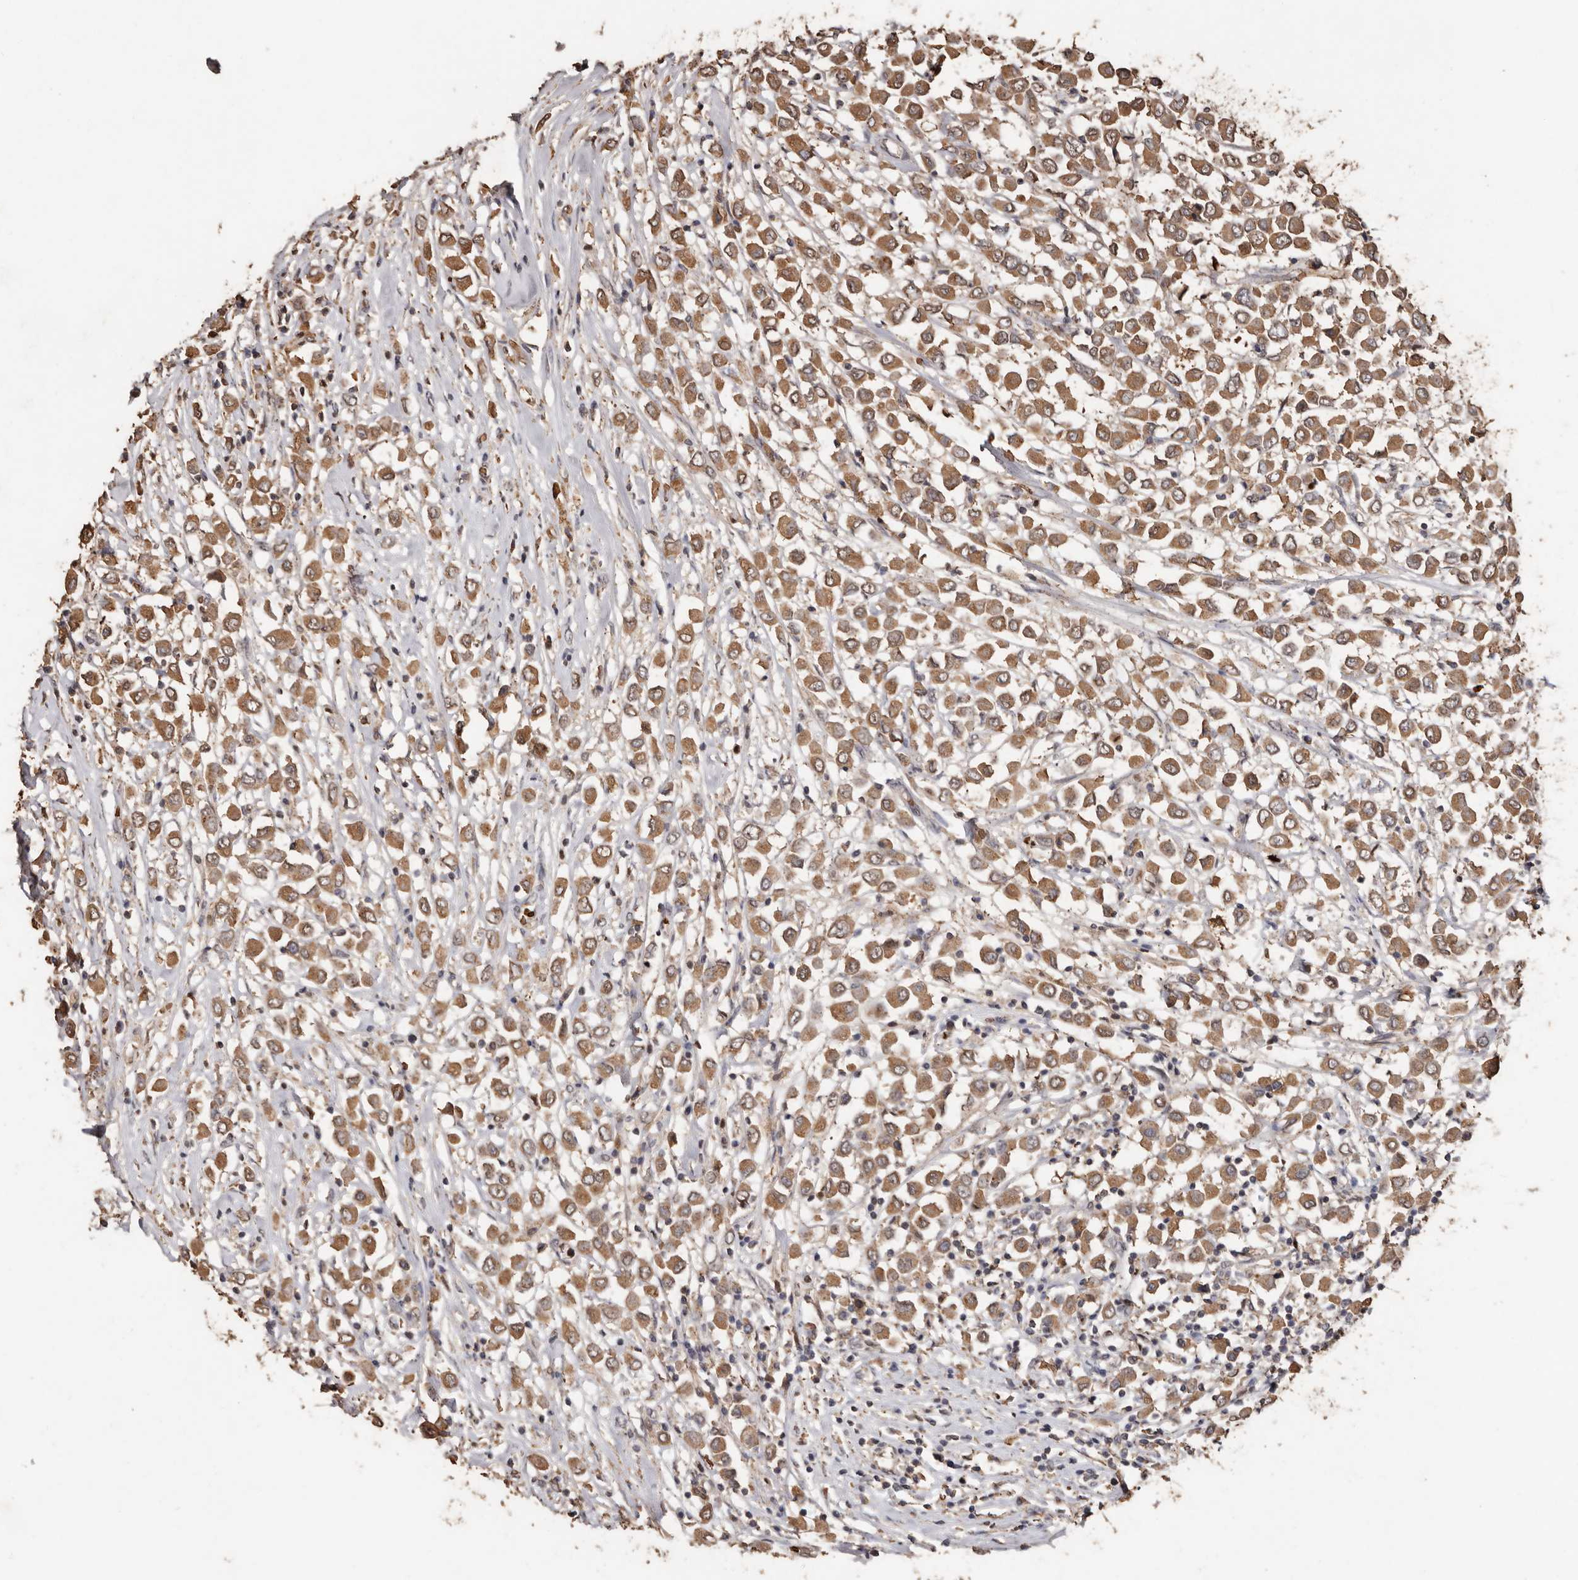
{"staining": {"intensity": "moderate", "quantity": ">75%", "location": "cytoplasmic/membranous"}, "tissue": "breast cancer", "cell_type": "Tumor cells", "image_type": "cancer", "snomed": [{"axis": "morphology", "description": "Duct carcinoma"}, {"axis": "topography", "description": "Breast"}], "caption": "Tumor cells show medium levels of moderate cytoplasmic/membranous staining in about >75% of cells in breast cancer.", "gene": "GRAMD2A", "patient": {"sex": "female", "age": 61}}